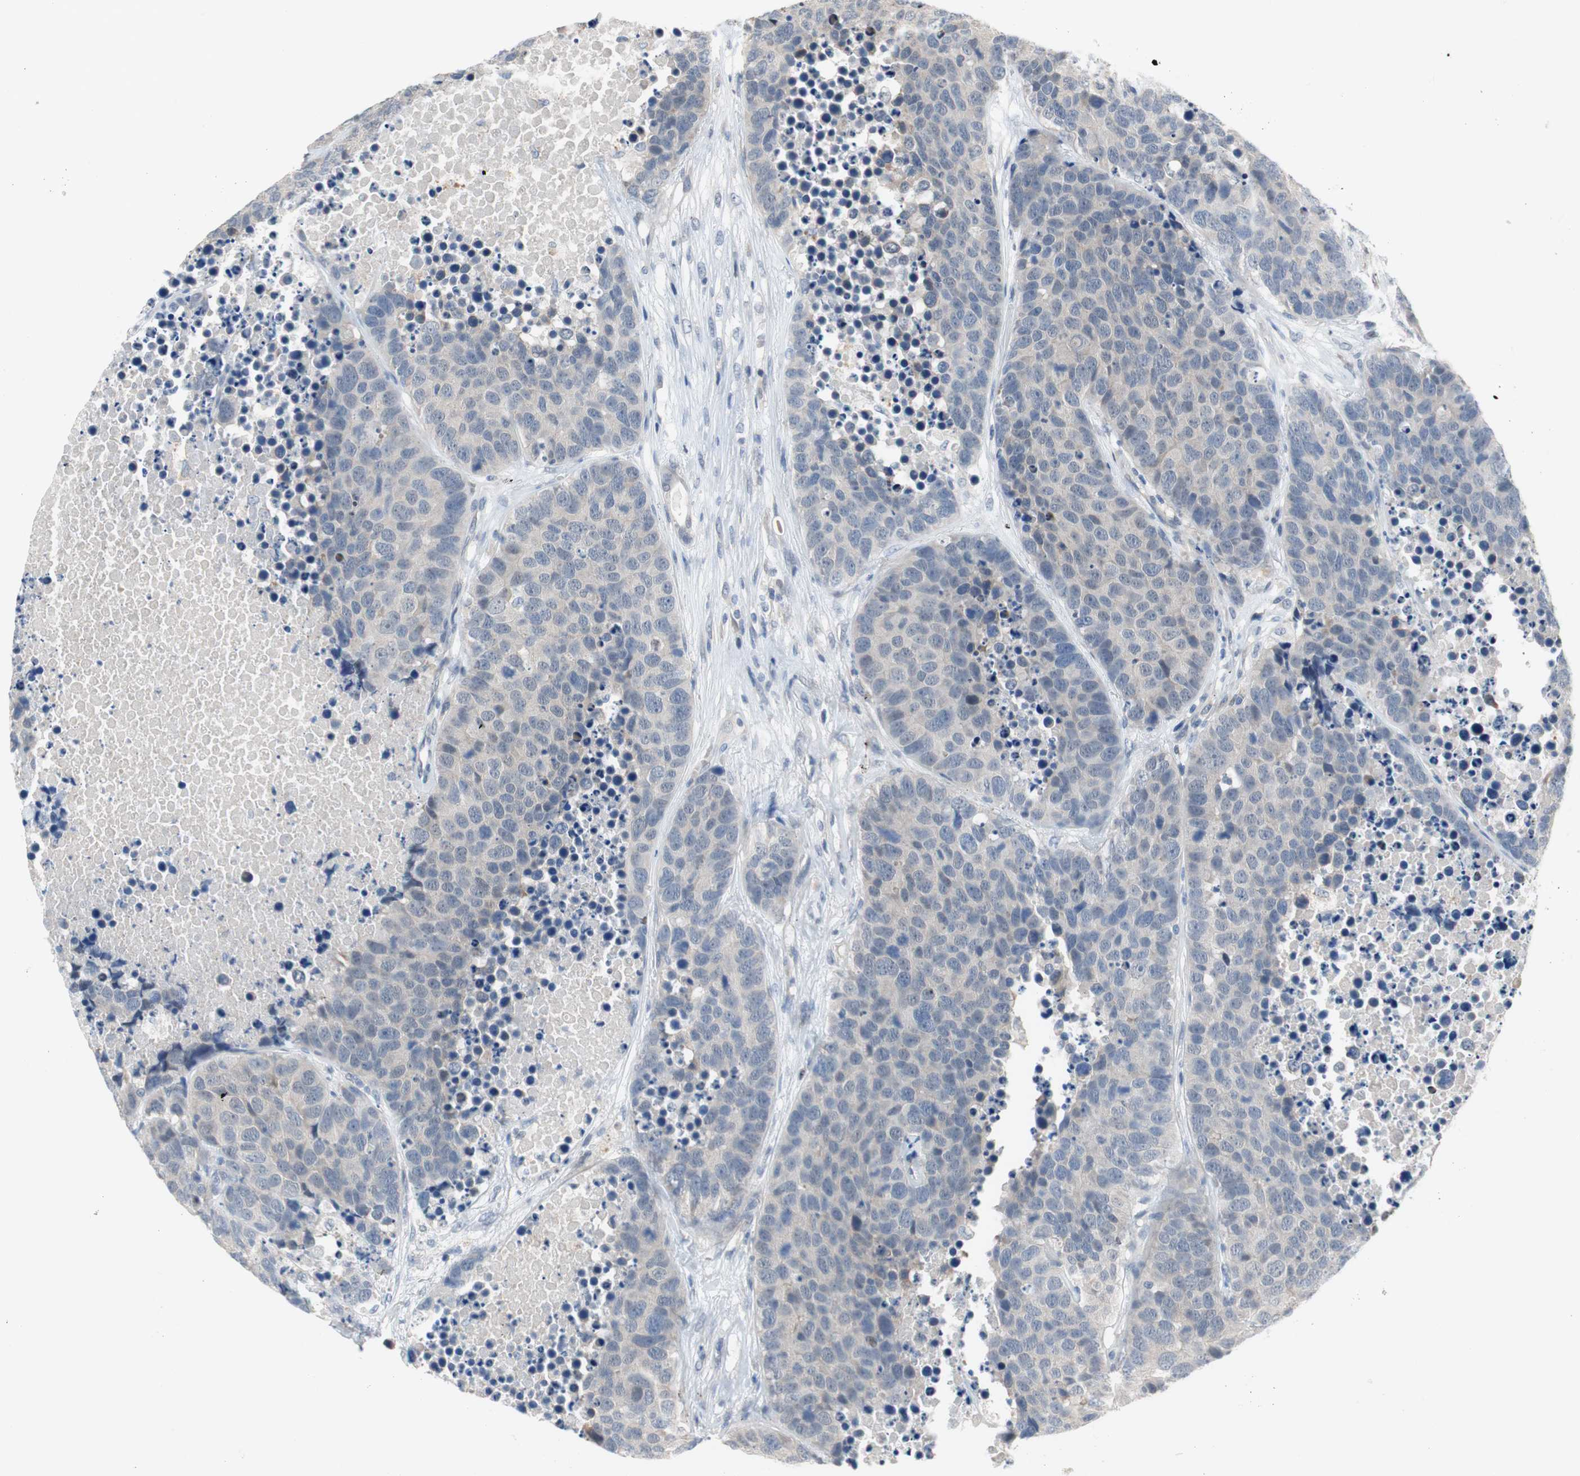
{"staining": {"intensity": "weak", "quantity": "<25%", "location": "nuclear"}, "tissue": "carcinoid", "cell_type": "Tumor cells", "image_type": "cancer", "snomed": [{"axis": "morphology", "description": "Carcinoid, malignant, NOS"}, {"axis": "topography", "description": "Lung"}], "caption": "DAB (3,3'-diaminobenzidine) immunohistochemical staining of human carcinoid (malignant) exhibits no significant staining in tumor cells.", "gene": "GRHL1", "patient": {"sex": "male", "age": 60}}